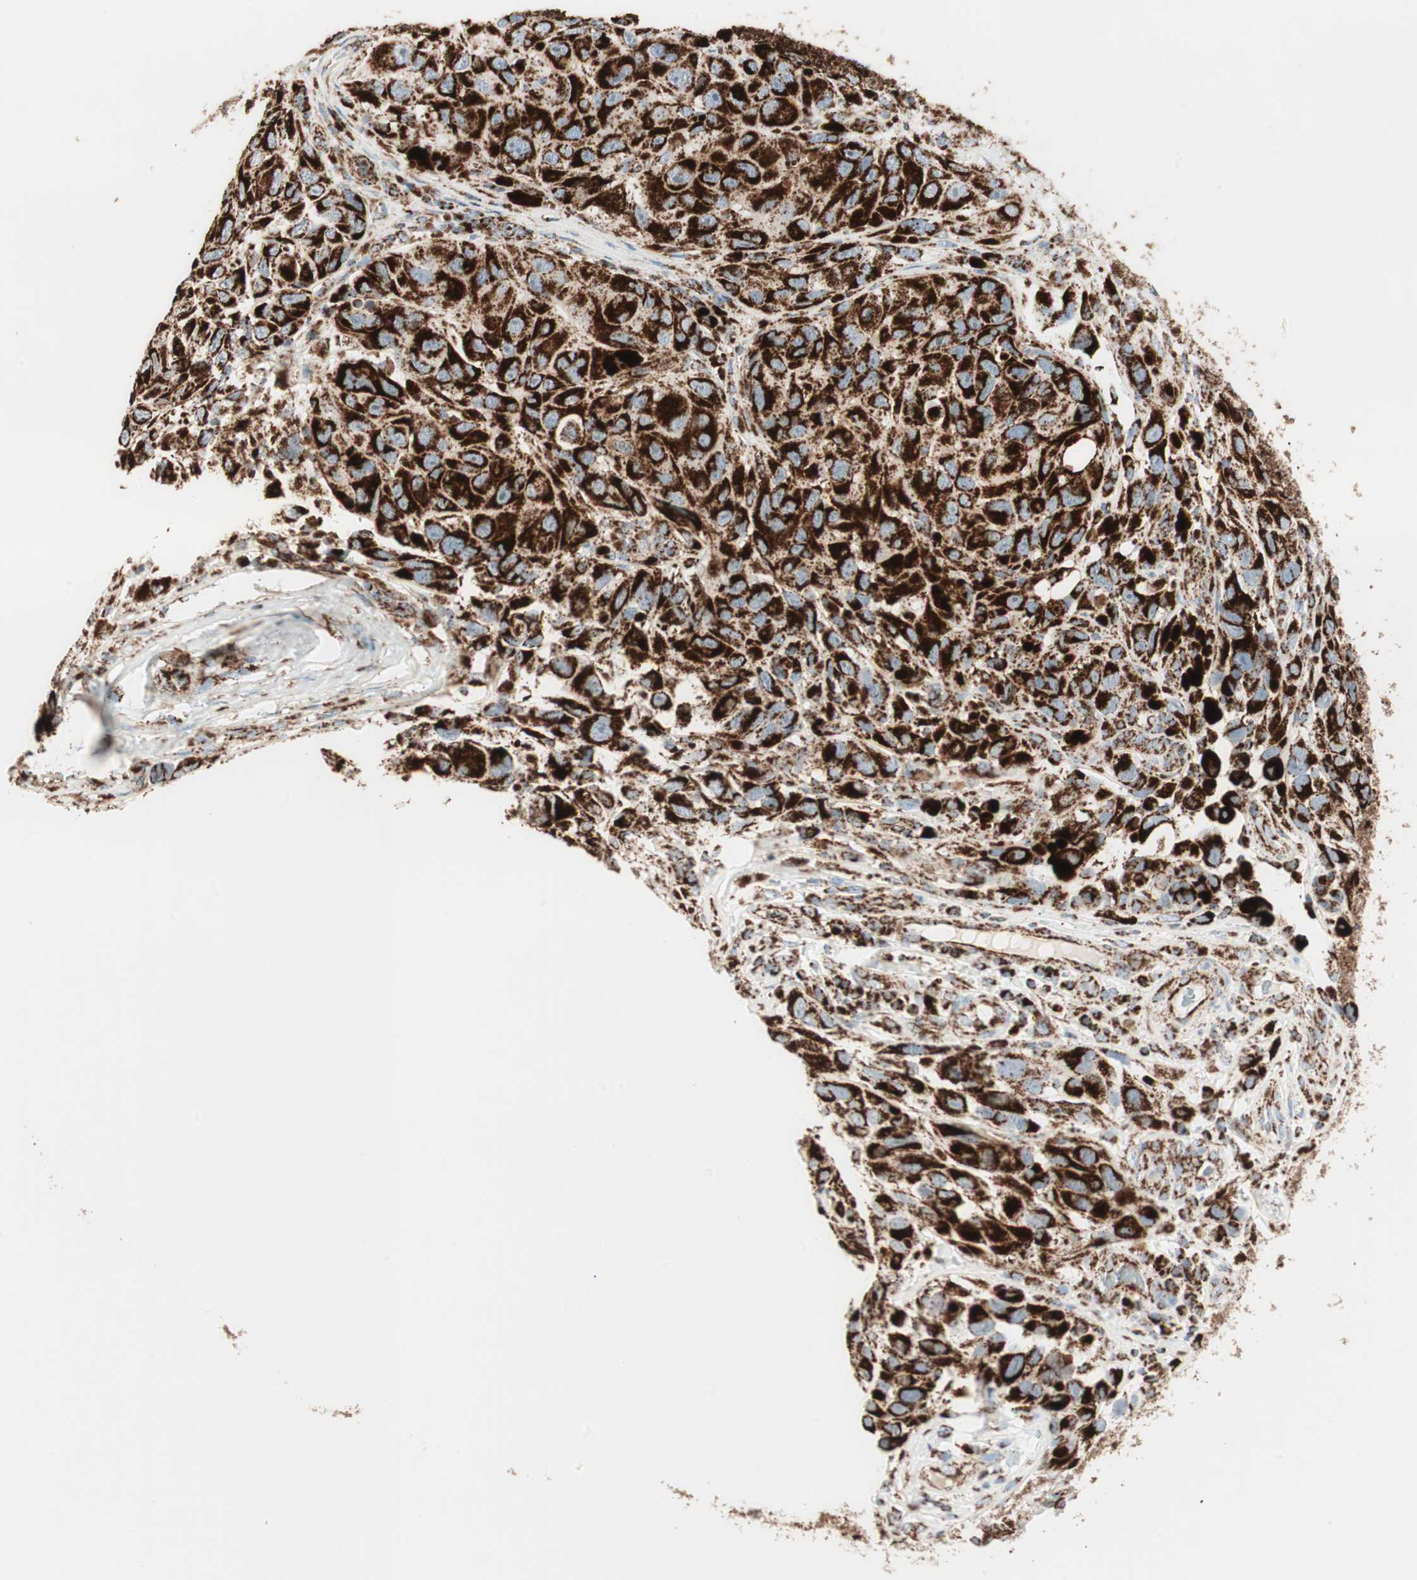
{"staining": {"intensity": "strong", "quantity": ">75%", "location": "cytoplasmic/membranous"}, "tissue": "melanoma", "cell_type": "Tumor cells", "image_type": "cancer", "snomed": [{"axis": "morphology", "description": "Malignant melanoma, NOS"}, {"axis": "topography", "description": "Skin"}], "caption": "High-magnification brightfield microscopy of malignant melanoma stained with DAB (3,3'-diaminobenzidine) (brown) and counterstained with hematoxylin (blue). tumor cells exhibit strong cytoplasmic/membranous staining is appreciated in about>75% of cells.", "gene": "TOMM20", "patient": {"sex": "female", "age": 73}}